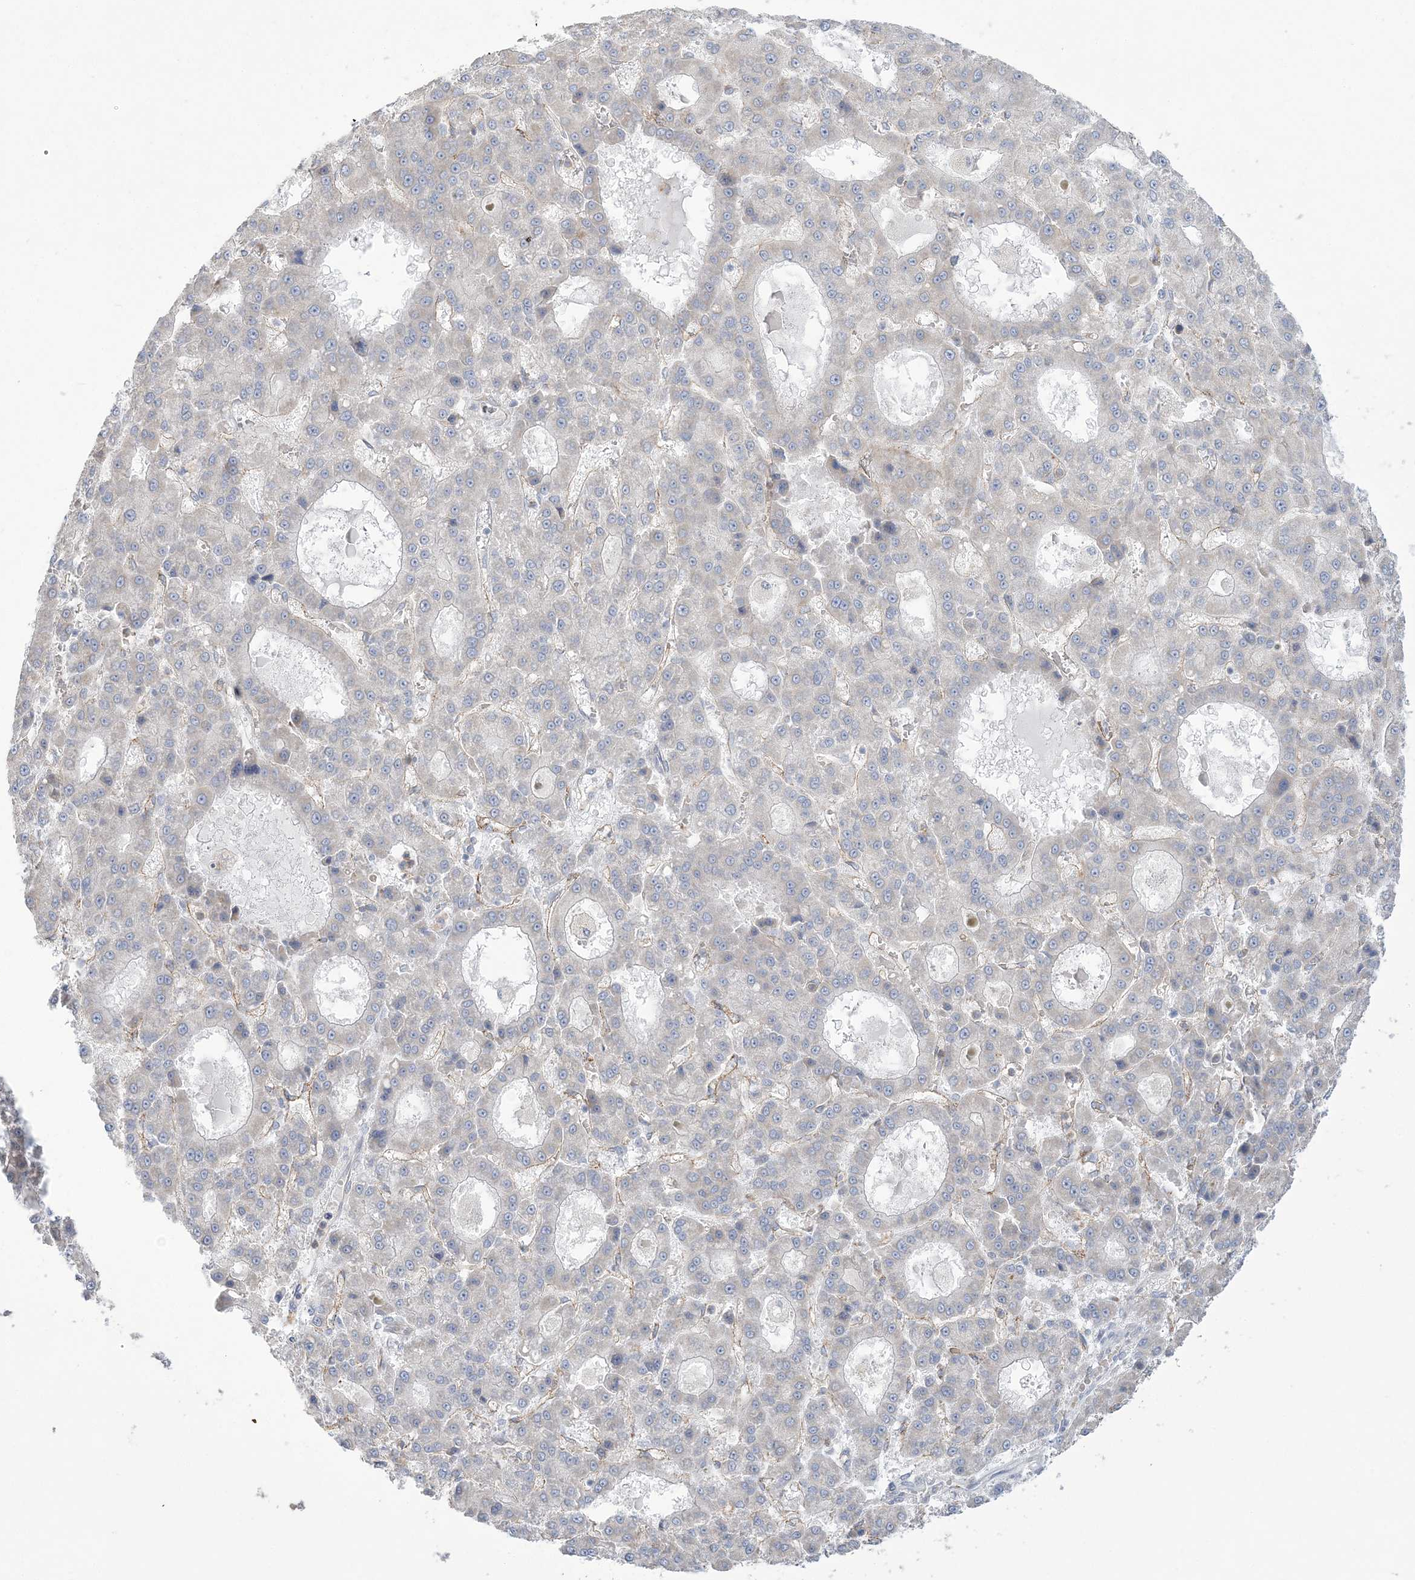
{"staining": {"intensity": "negative", "quantity": "none", "location": "none"}, "tissue": "liver cancer", "cell_type": "Tumor cells", "image_type": "cancer", "snomed": [{"axis": "morphology", "description": "Carcinoma, Hepatocellular, NOS"}, {"axis": "topography", "description": "Liver"}], "caption": "A photomicrograph of human liver hepatocellular carcinoma is negative for staining in tumor cells. Nuclei are stained in blue.", "gene": "FARSB", "patient": {"sex": "male", "age": 70}}